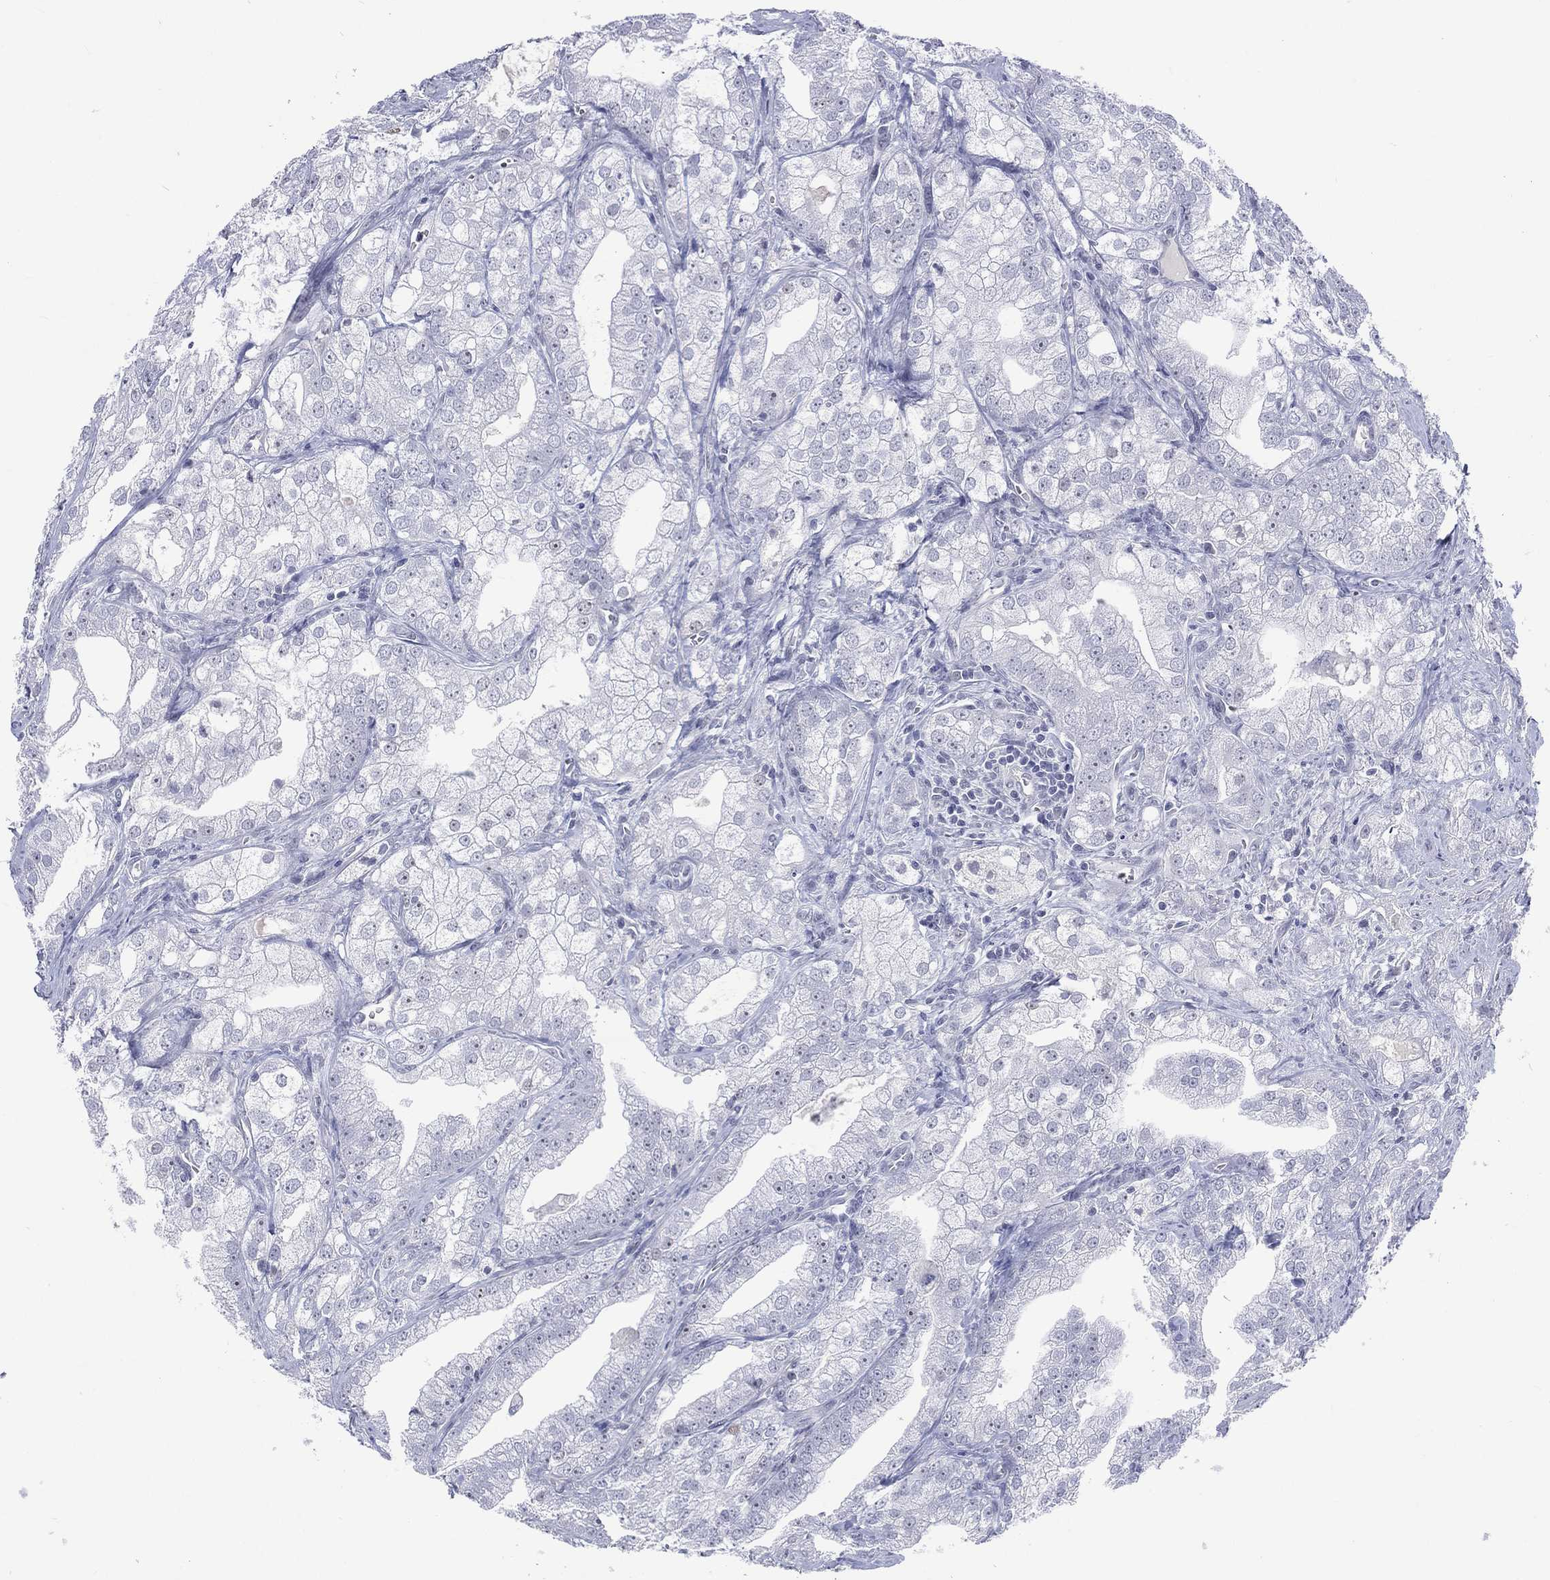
{"staining": {"intensity": "negative", "quantity": "none", "location": "none"}, "tissue": "prostate cancer", "cell_type": "Tumor cells", "image_type": "cancer", "snomed": [{"axis": "morphology", "description": "Adenocarcinoma, NOS"}, {"axis": "topography", "description": "Prostate"}], "caption": "Micrograph shows no protein staining in tumor cells of prostate cancer tissue. (Immunohistochemistry, brightfield microscopy, high magnification).", "gene": "SSX1", "patient": {"sex": "male", "age": 70}}